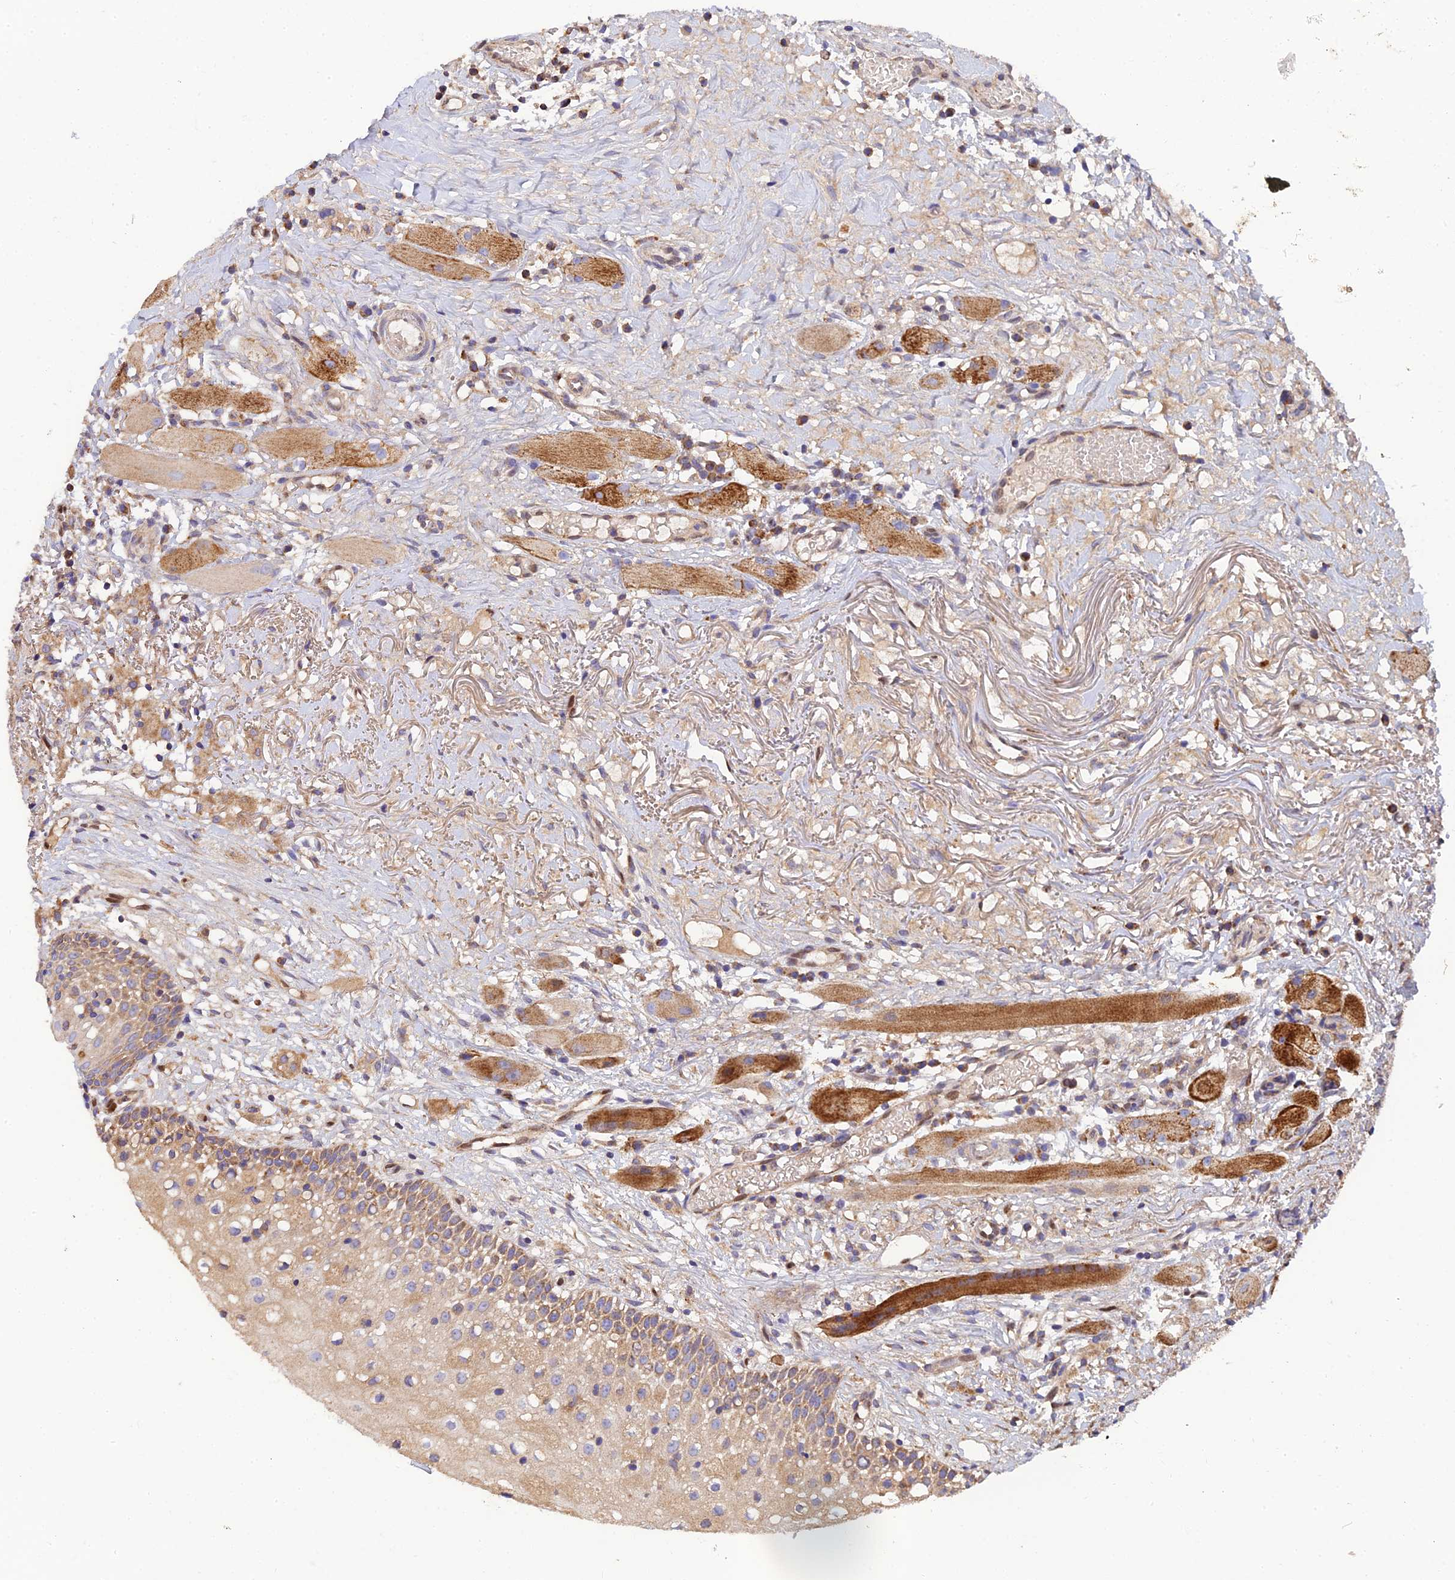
{"staining": {"intensity": "moderate", "quantity": ">75%", "location": "cytoplasmic/membranous"}, "tissue": "oral mucosa", "cell_type": "Squamous epithelial cells", "image_type": "normal", "snomed": [{"axis": "morphology", "description": "Normal tissue, NOS"}, {"axis": "topography", "description": "Oral tissue"}], "caption": "Immunohistochemical staining of benign oral mucosa displays moderate cytoplasmic/membranous protein staining in approximately >75% of squamous epithelial cells.", "gene": "PODNL1", "patient": {"sex": "female", "age": 69}}